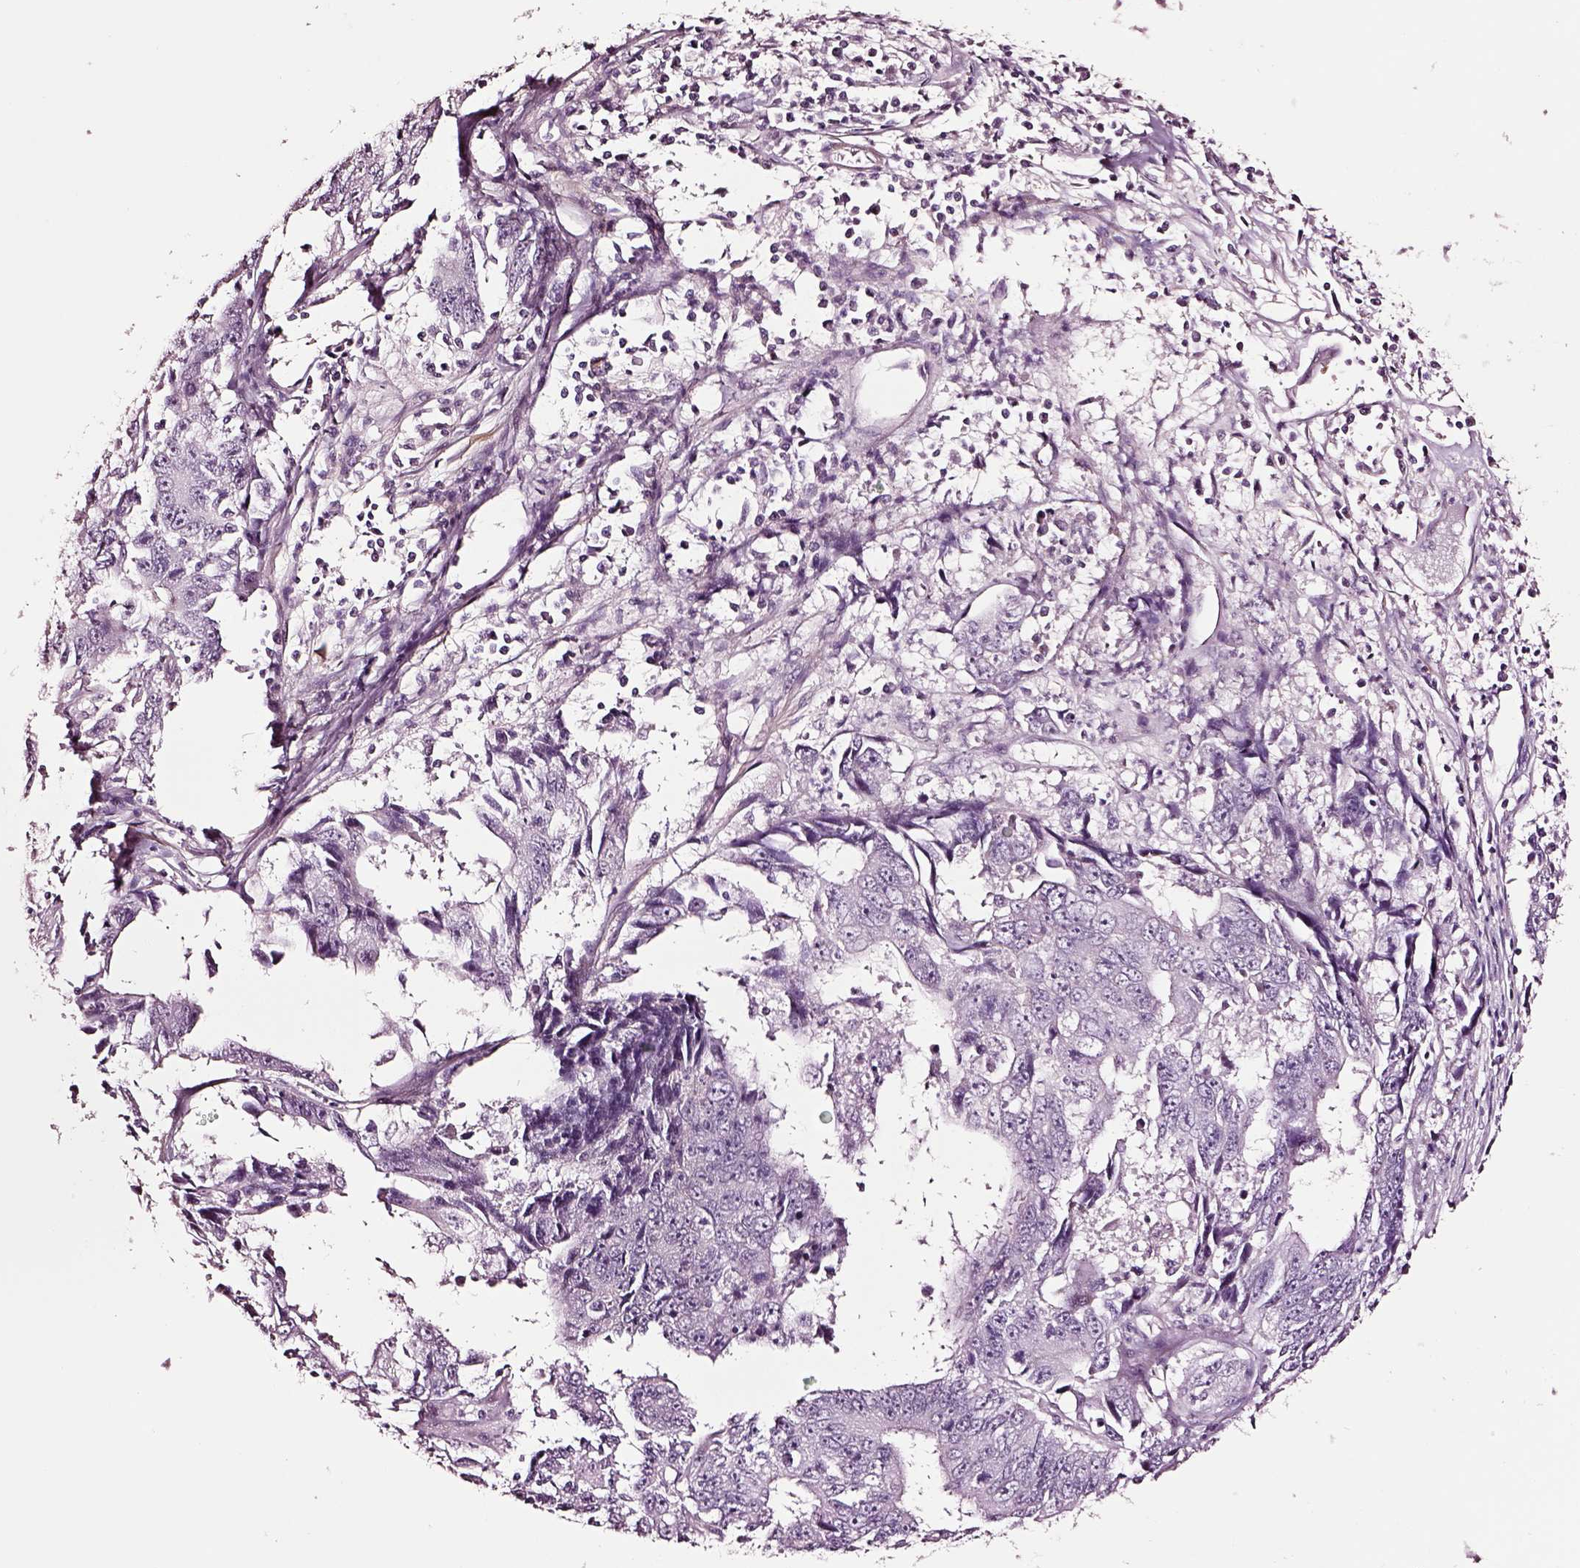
{"staining": {"intensity": "negative", "quantity": "none", "location": "none"}, "tissue": "liver cancer", "cell_type": "Tumor cells", "image_type": "cancer", "snomed": [{"axis": "morphology", "description": "Cholangiocarcinoma"}, {"axis": "topography", "description": "Liver"}], "caption": "Immunohistochemistry image of human liver cholangiocarcinoma stained for a protein (brown), which displays no expression in tumor cells.", "gene": "SOX10", "patient": {"sex": "male", "age": 65}}